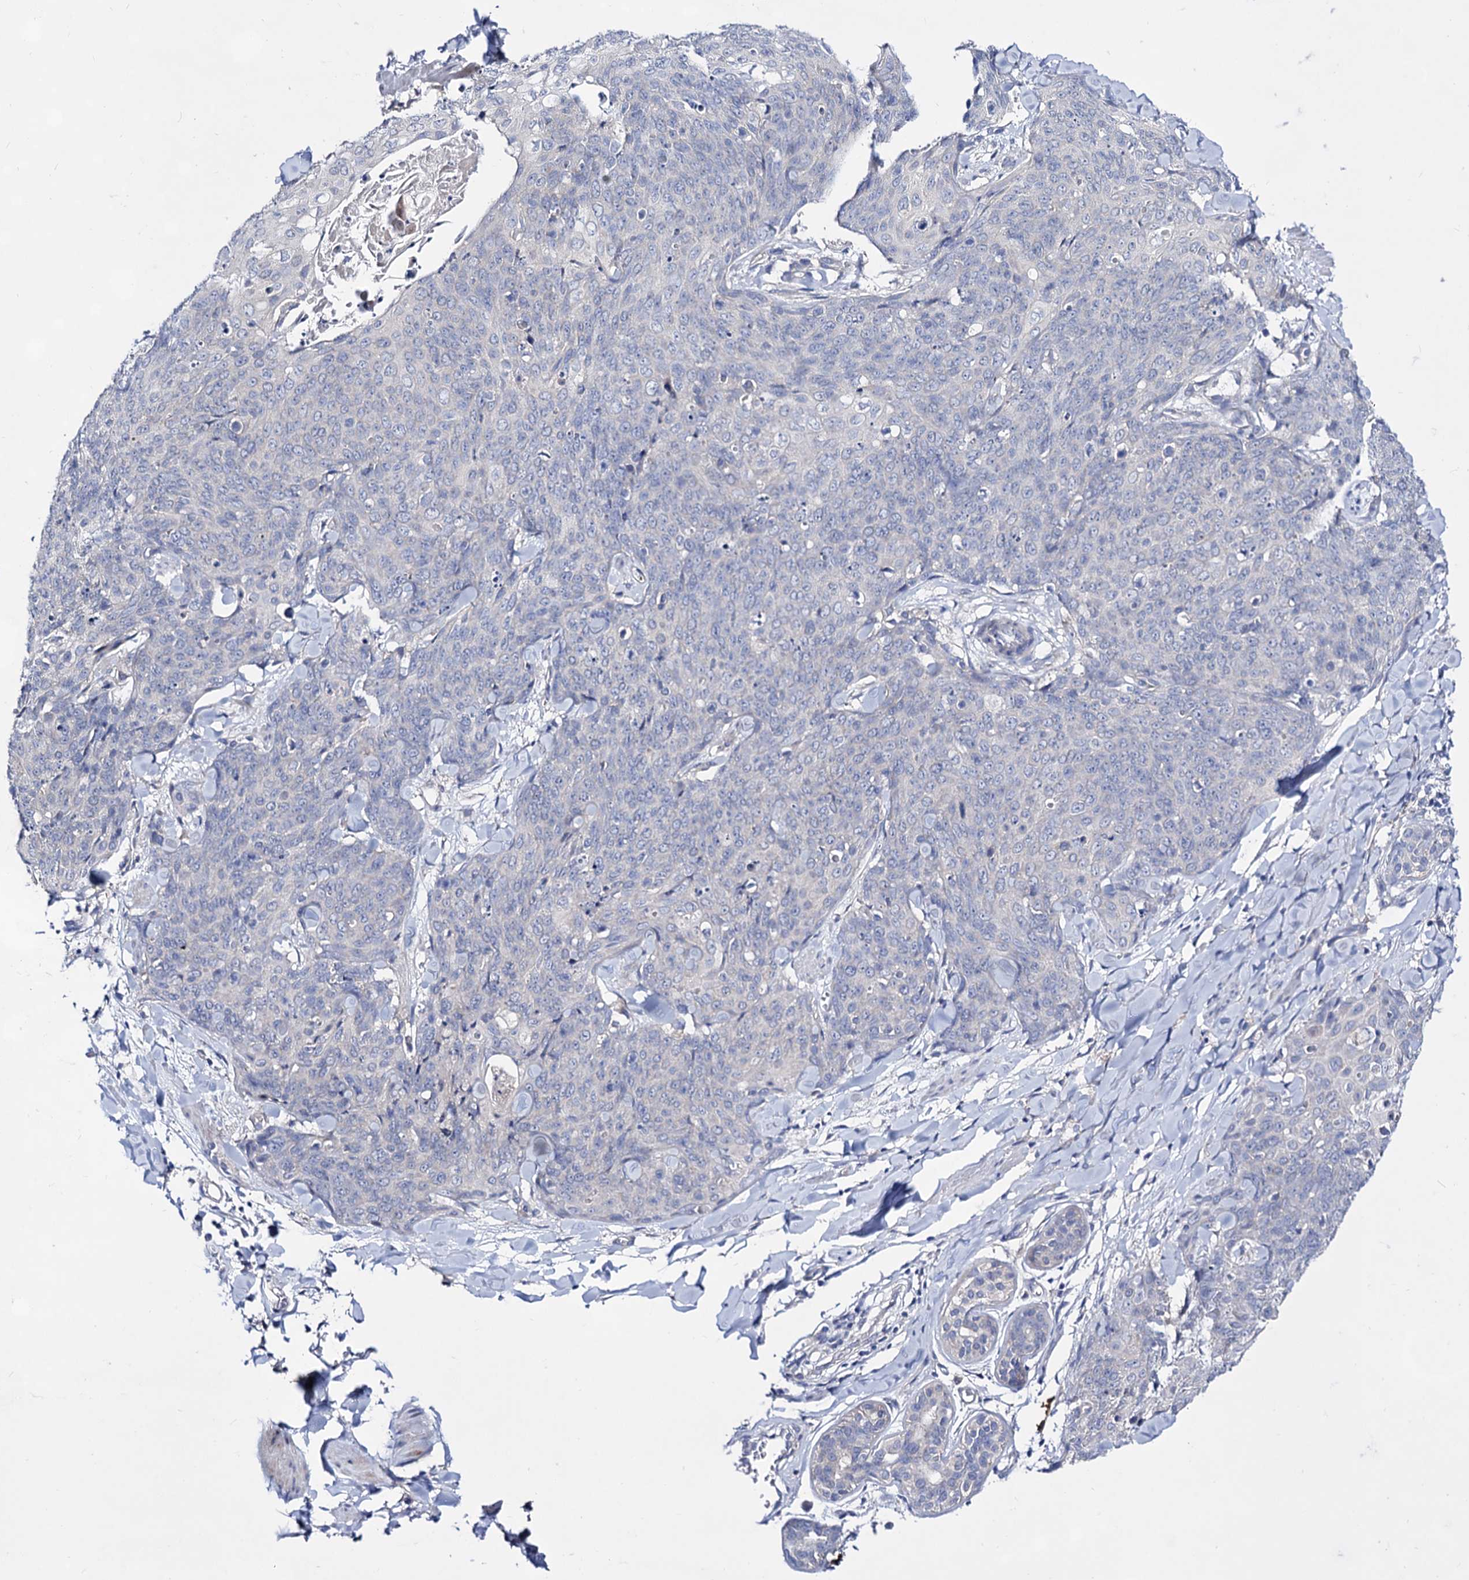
{"staining": {"intensity": "negative", "quantity": "none", "location": "none"}, "tissue": "skin cancer", "cell_type": "Tumor cells", "image_type": "cancer", "snomed": [{"axis": "morphology", "description": "Squamous cell carcinoma, NOS"}, {"axis": "topography", "description": "Skin"}, {"axis": "topography", "description": "Vulva"}], "caption": "Photomicrograph shows no significant protein staining in tumor cells of skin squamous cell carcinoma. Brightfield microscopy of immunohistochemistry stained with DAB (3,3'-diaminobenzidine) (brown) and hematoxylin (blue), captured at high magnification.", "gene": "PLIN1", "patient": {"sex": "female", "age": 85}}